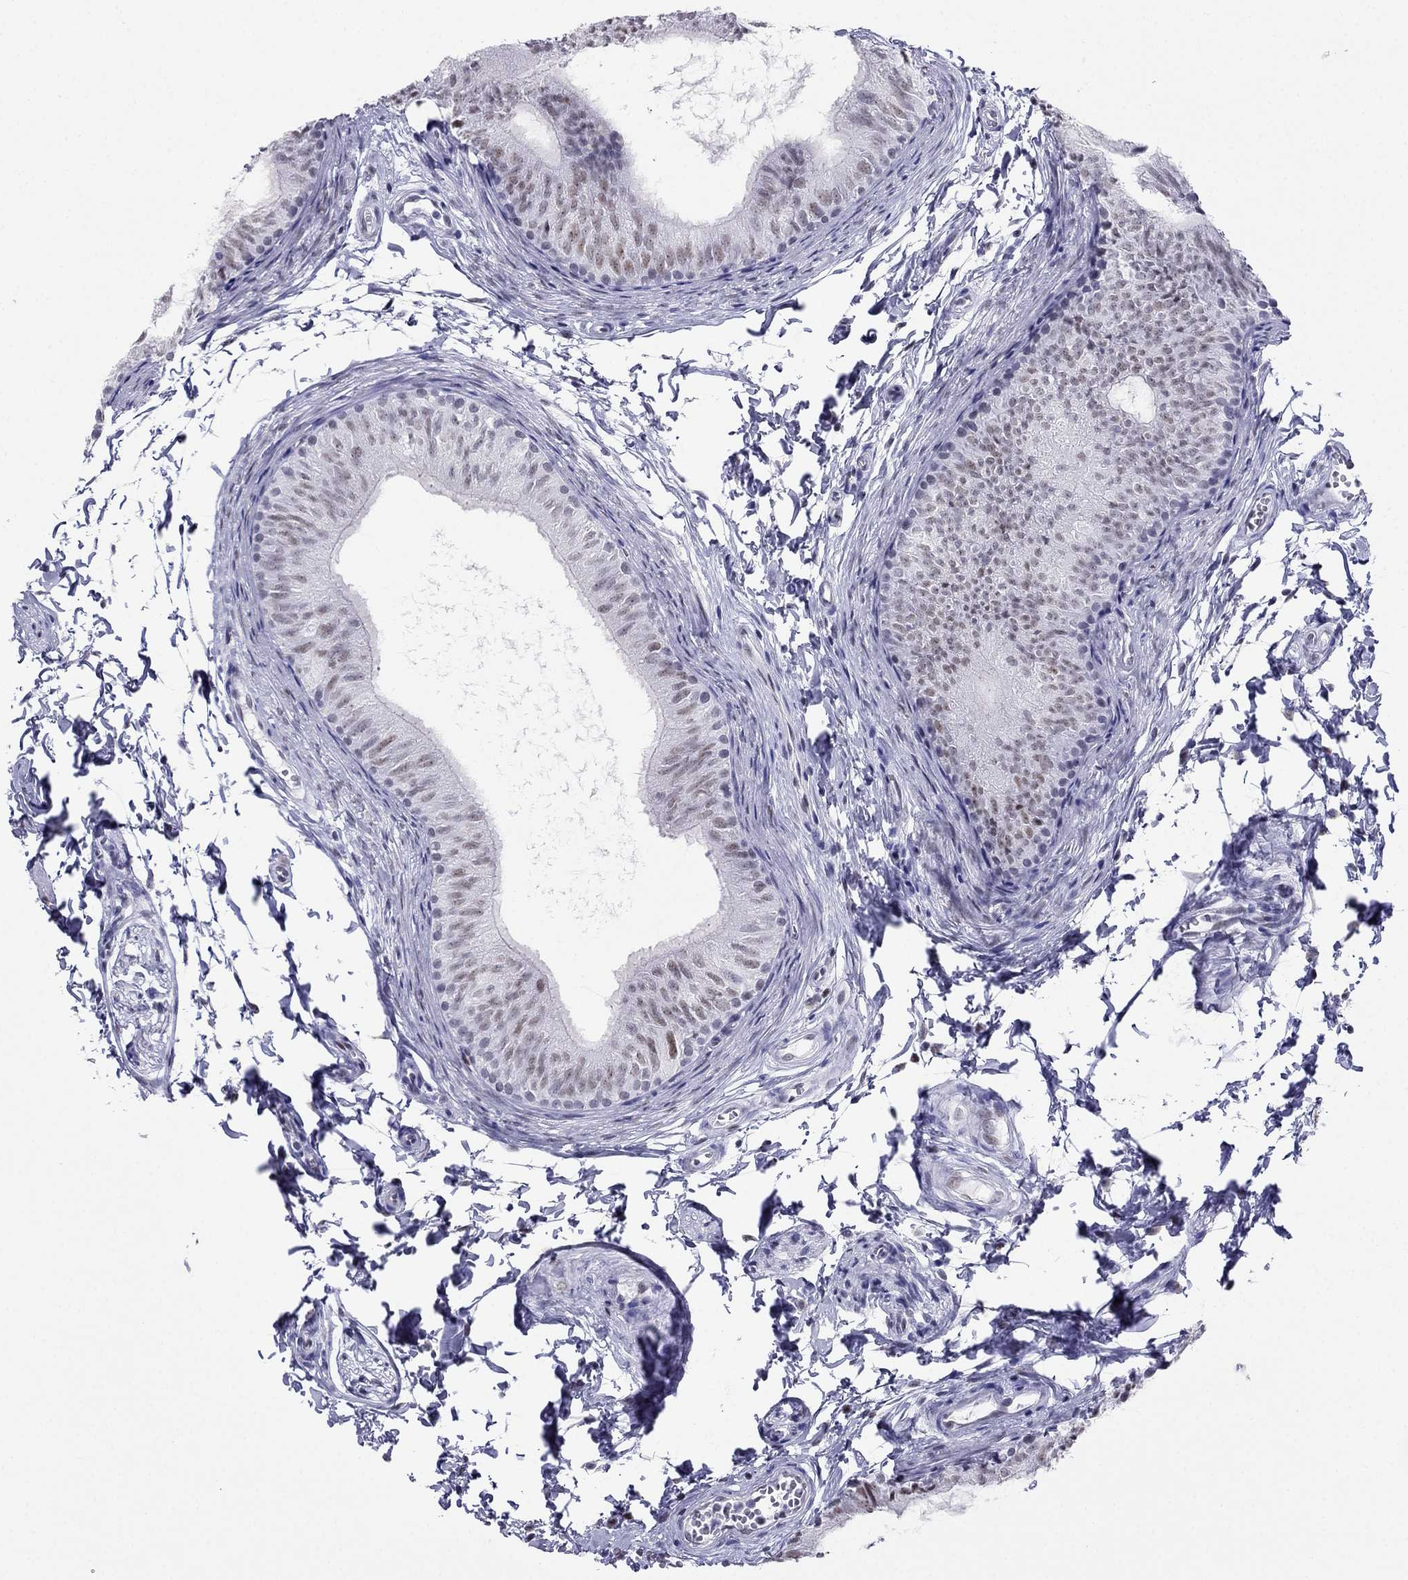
{"staining": {"intensity": "moderate", "quantity": "<25%", "location": "nuclear"}, "tissue": "epididymis", "cell_type": "Glandular cells", "image_type": "normal", "snomed": [{"axis": "morphology", "description": "Normal tissue, NOS"}, {"axis": "topography", "description": "Epididymis"}], "caption": "A brown stain shows moderate nuclear staining of a protein in glandular cells of benign human epididymis.", "gene": "PPM1G", "patient": {"sex": "male", "age": 22}}